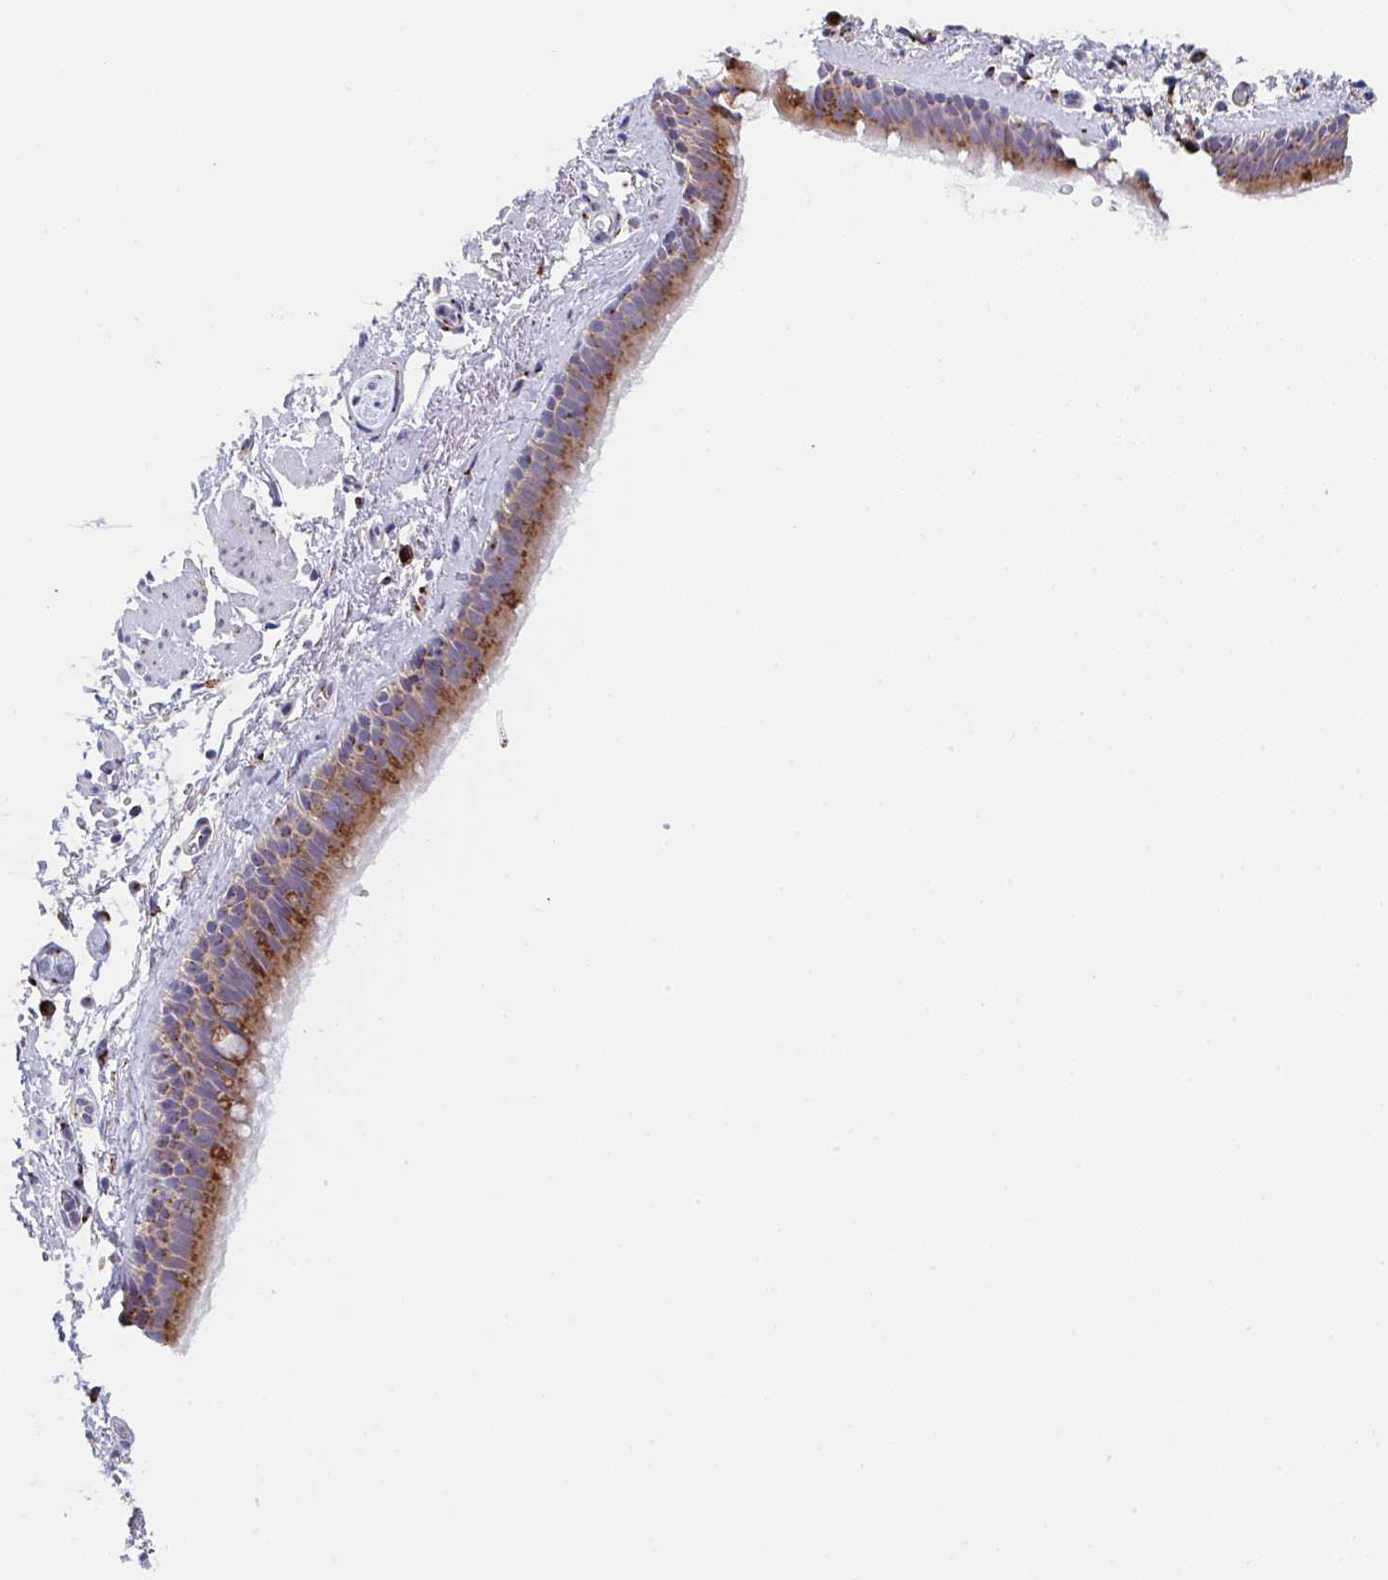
{"staining": {"intensity": "moderate", "quantity": ">75%", "location": "cytoplasmic/membranous"}, "tissue": "bronchus", "cell_type": "Respiratory epithelial cells", "image_type": "normal", "snomed": [{"axis": "morphology", "description": "Normal tissue, NOS"}, {"axis": "topography", "description": "Lymph node"}, {"axis": "topography", "description": "Cartilage tissue"}, {"axis": "topography", "description": "Bronchus"}], "caption": "Immunohistochemistry photomicrograph of unremarkable human bronchus stained for a protein (brown), which displays medium levels of moderate cytoplasmic/membranous staining in approximately >75% of respiratory epithelial cells.", "gene": "PROSER3", "patient": {"sex": "female", "age": 70}}